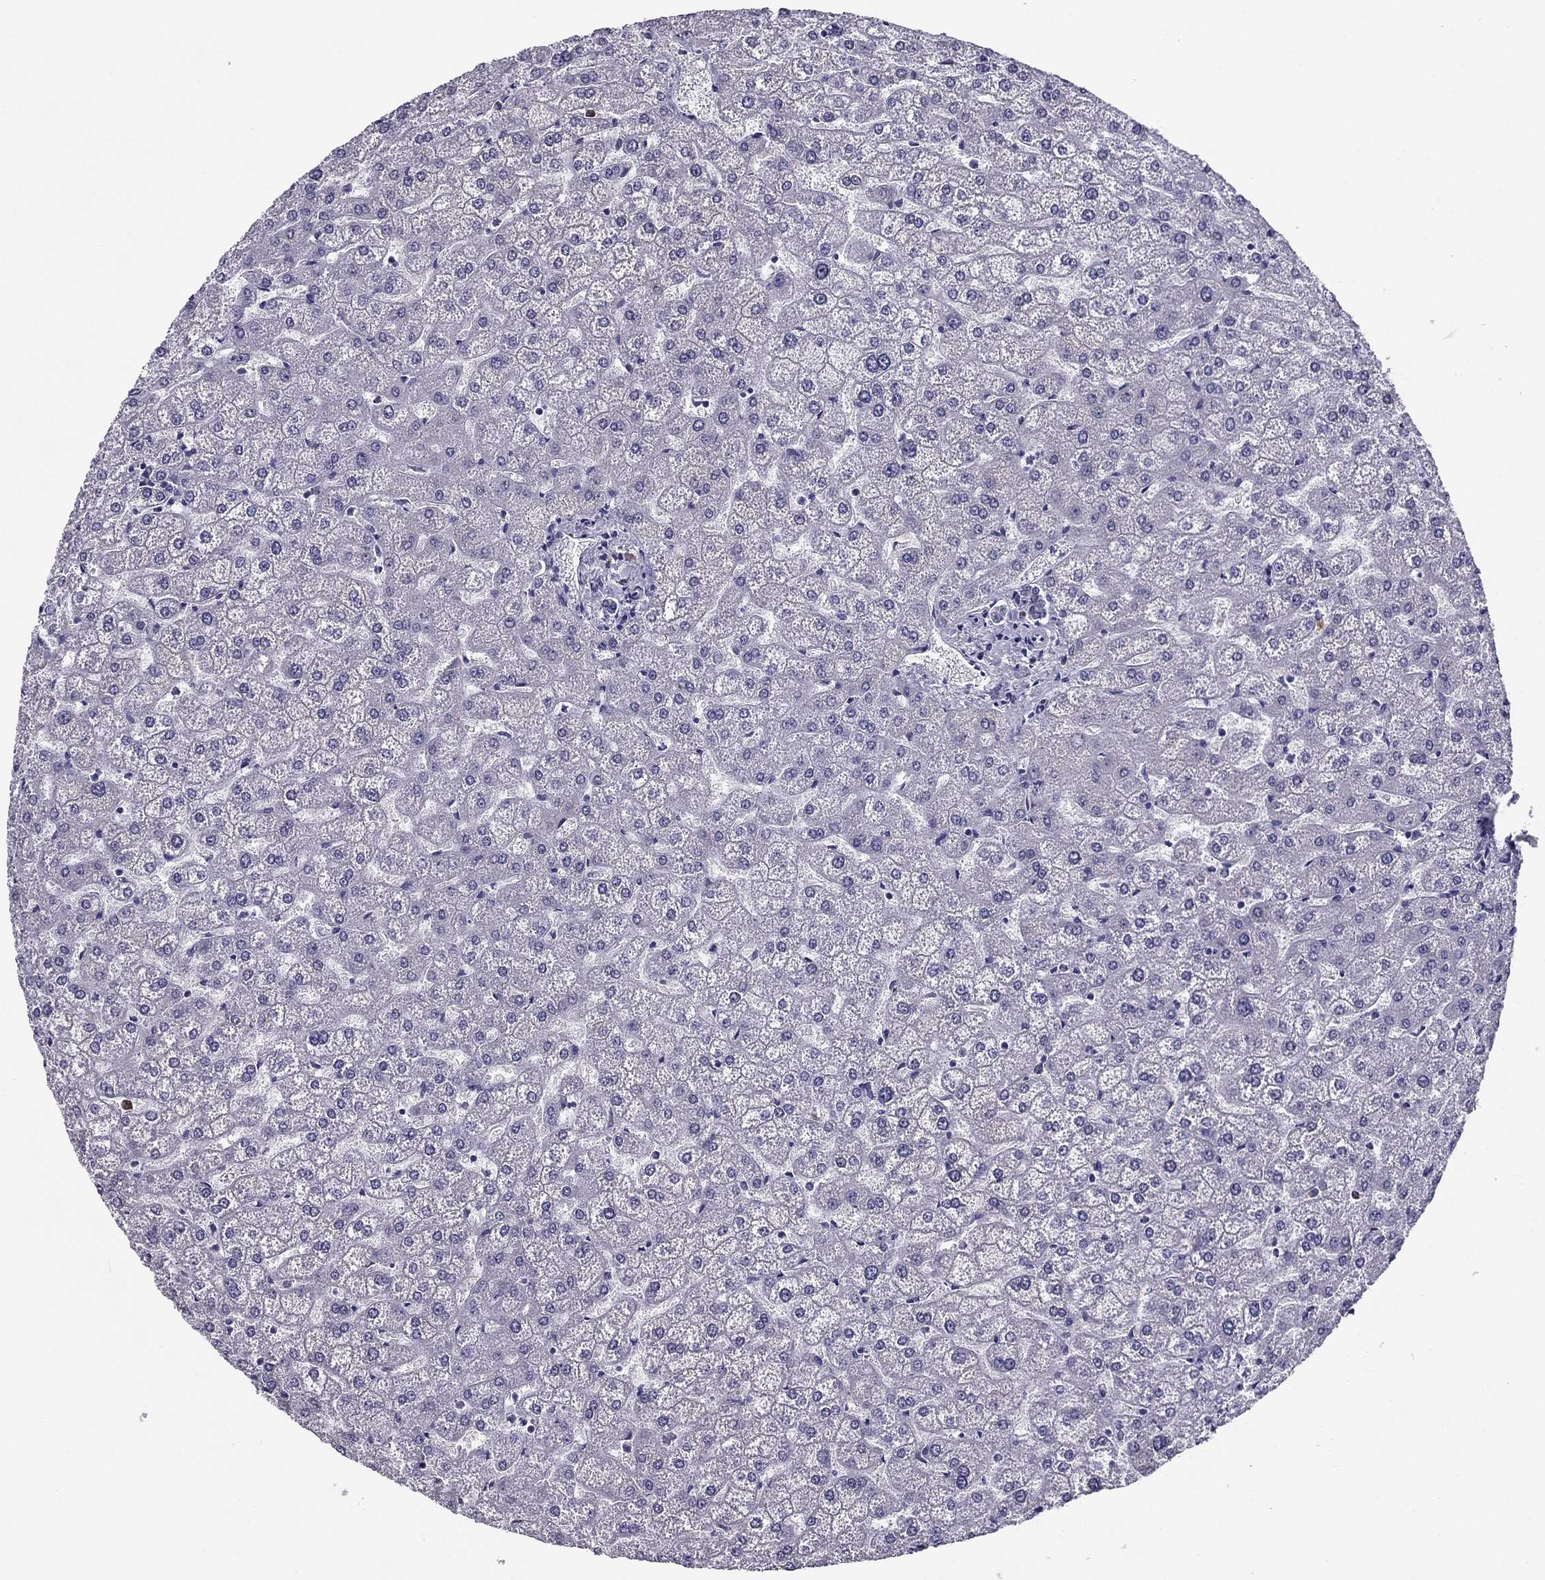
{"staining": {"intensity": "negative", "quantity": "none", "location": "none"}, "tissue": "liver", "cell_type": "Cholangiocytes", "image_type": "normal", "snomed": [{"axis": "morphology", "description": "Normal tissue, NOS"}, {"axis": "topography", "description": "Liver"}], "caption": "Cholangiocytes show no significant protein staining in normal liver. (DAB (3,3'-diaminobenzidine) immunohistochemistry (IHC) with hematoxylin counter stain).", "gene": "TMED3", "patient": {"sex": "female", "age": 32}}